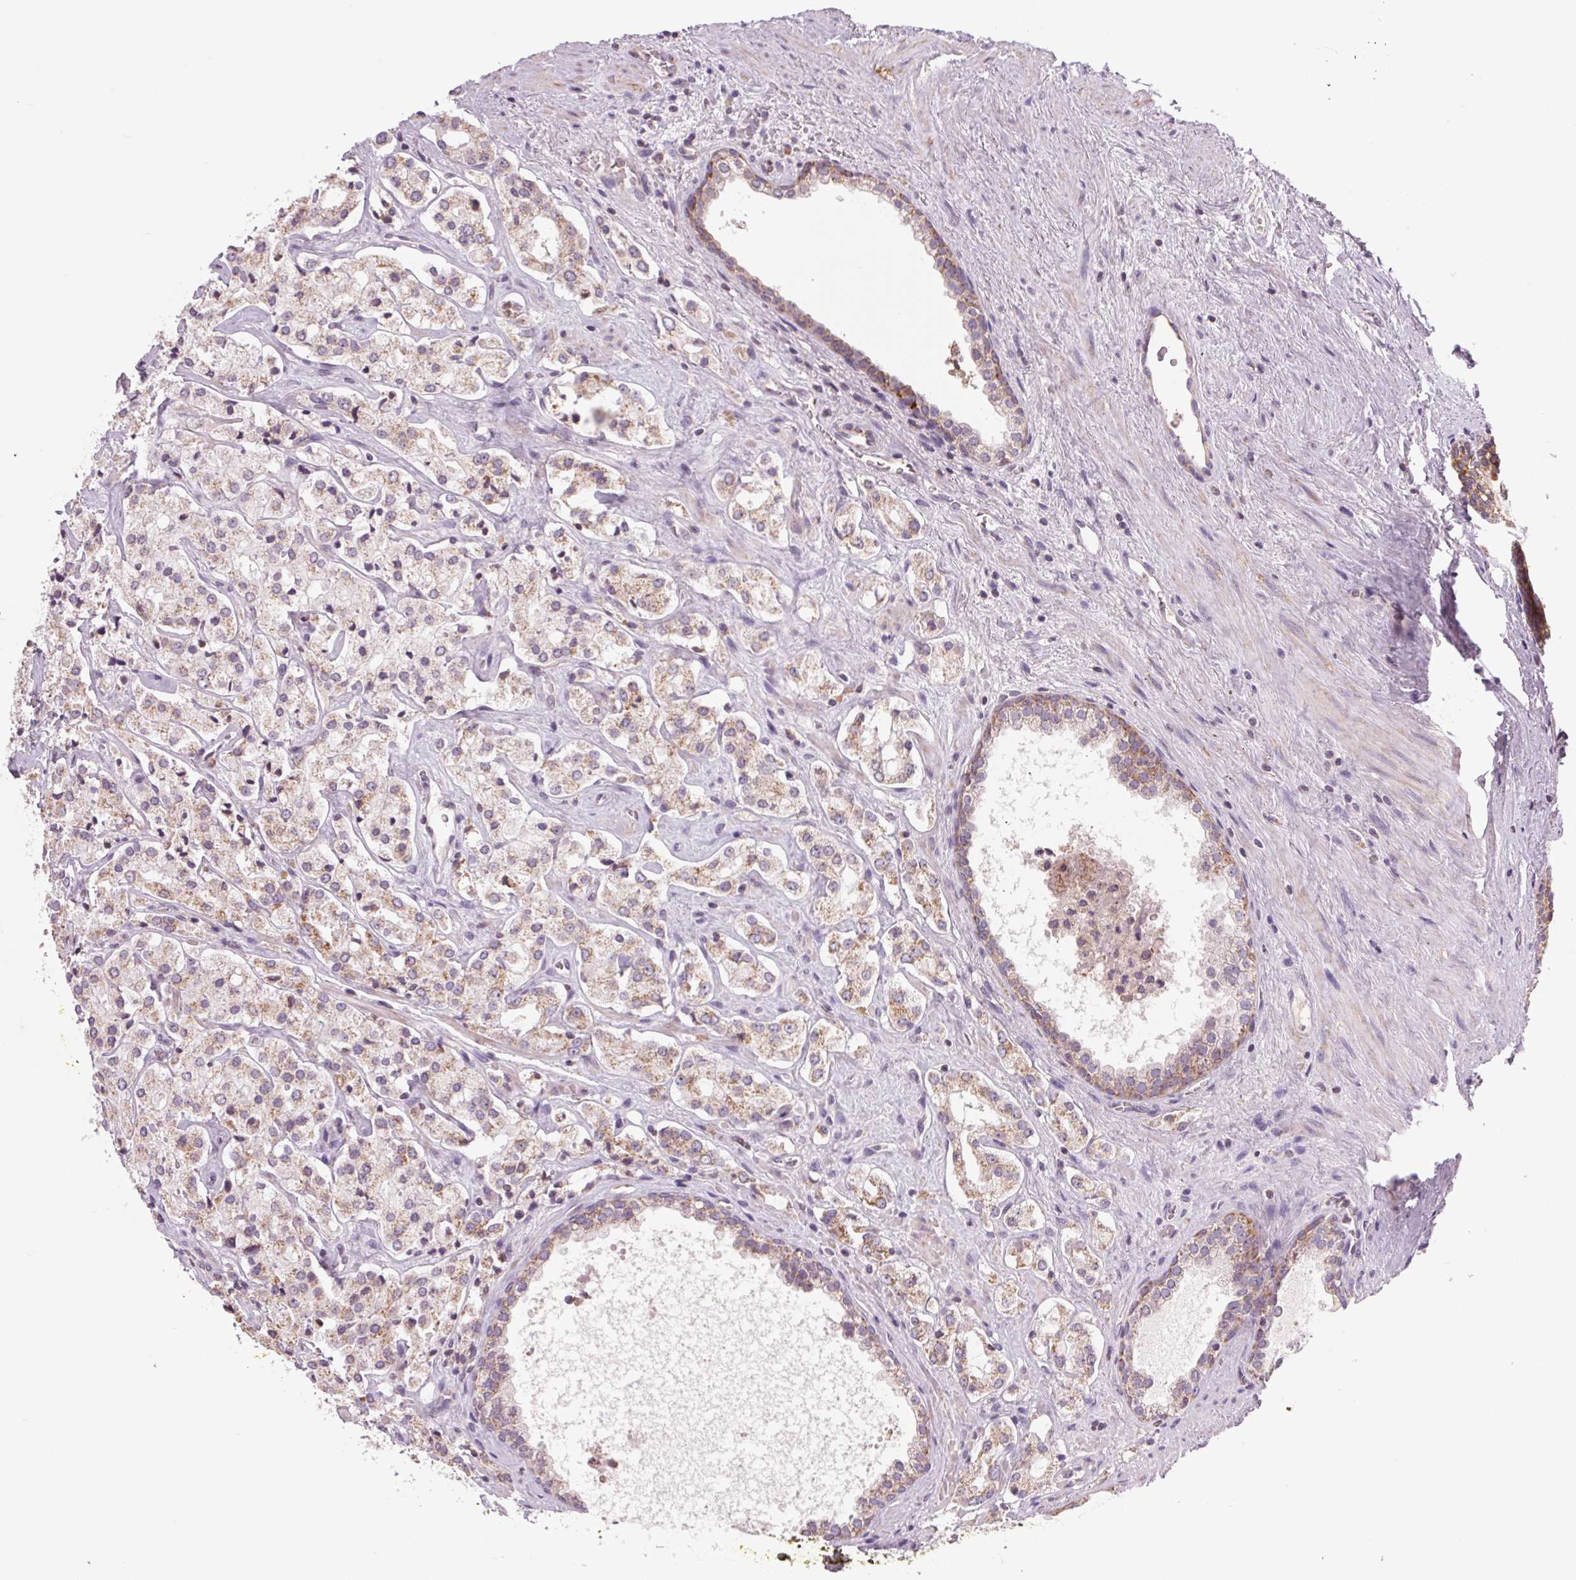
{"staining": {"intensity": "weak", "quantity": ">75%", "location": "cytoplasmic/membranous"}, "tissue": "prostate cancer", "cell_type": "Tumor cells", "image_type": "cancer", "snomed": [{"axis": "morphology", "description": "Adenocarcinoma, NOS"}, {"axis": "topography", "description": "Prostate"}], "caption": "Tumor cells demonstrate low levels of weak cytoplasmic/membranous expression in about >75% of cells in prostate cancer.", "gene": "COX6A1", "patient": {"sex": "male", "age": 66}}